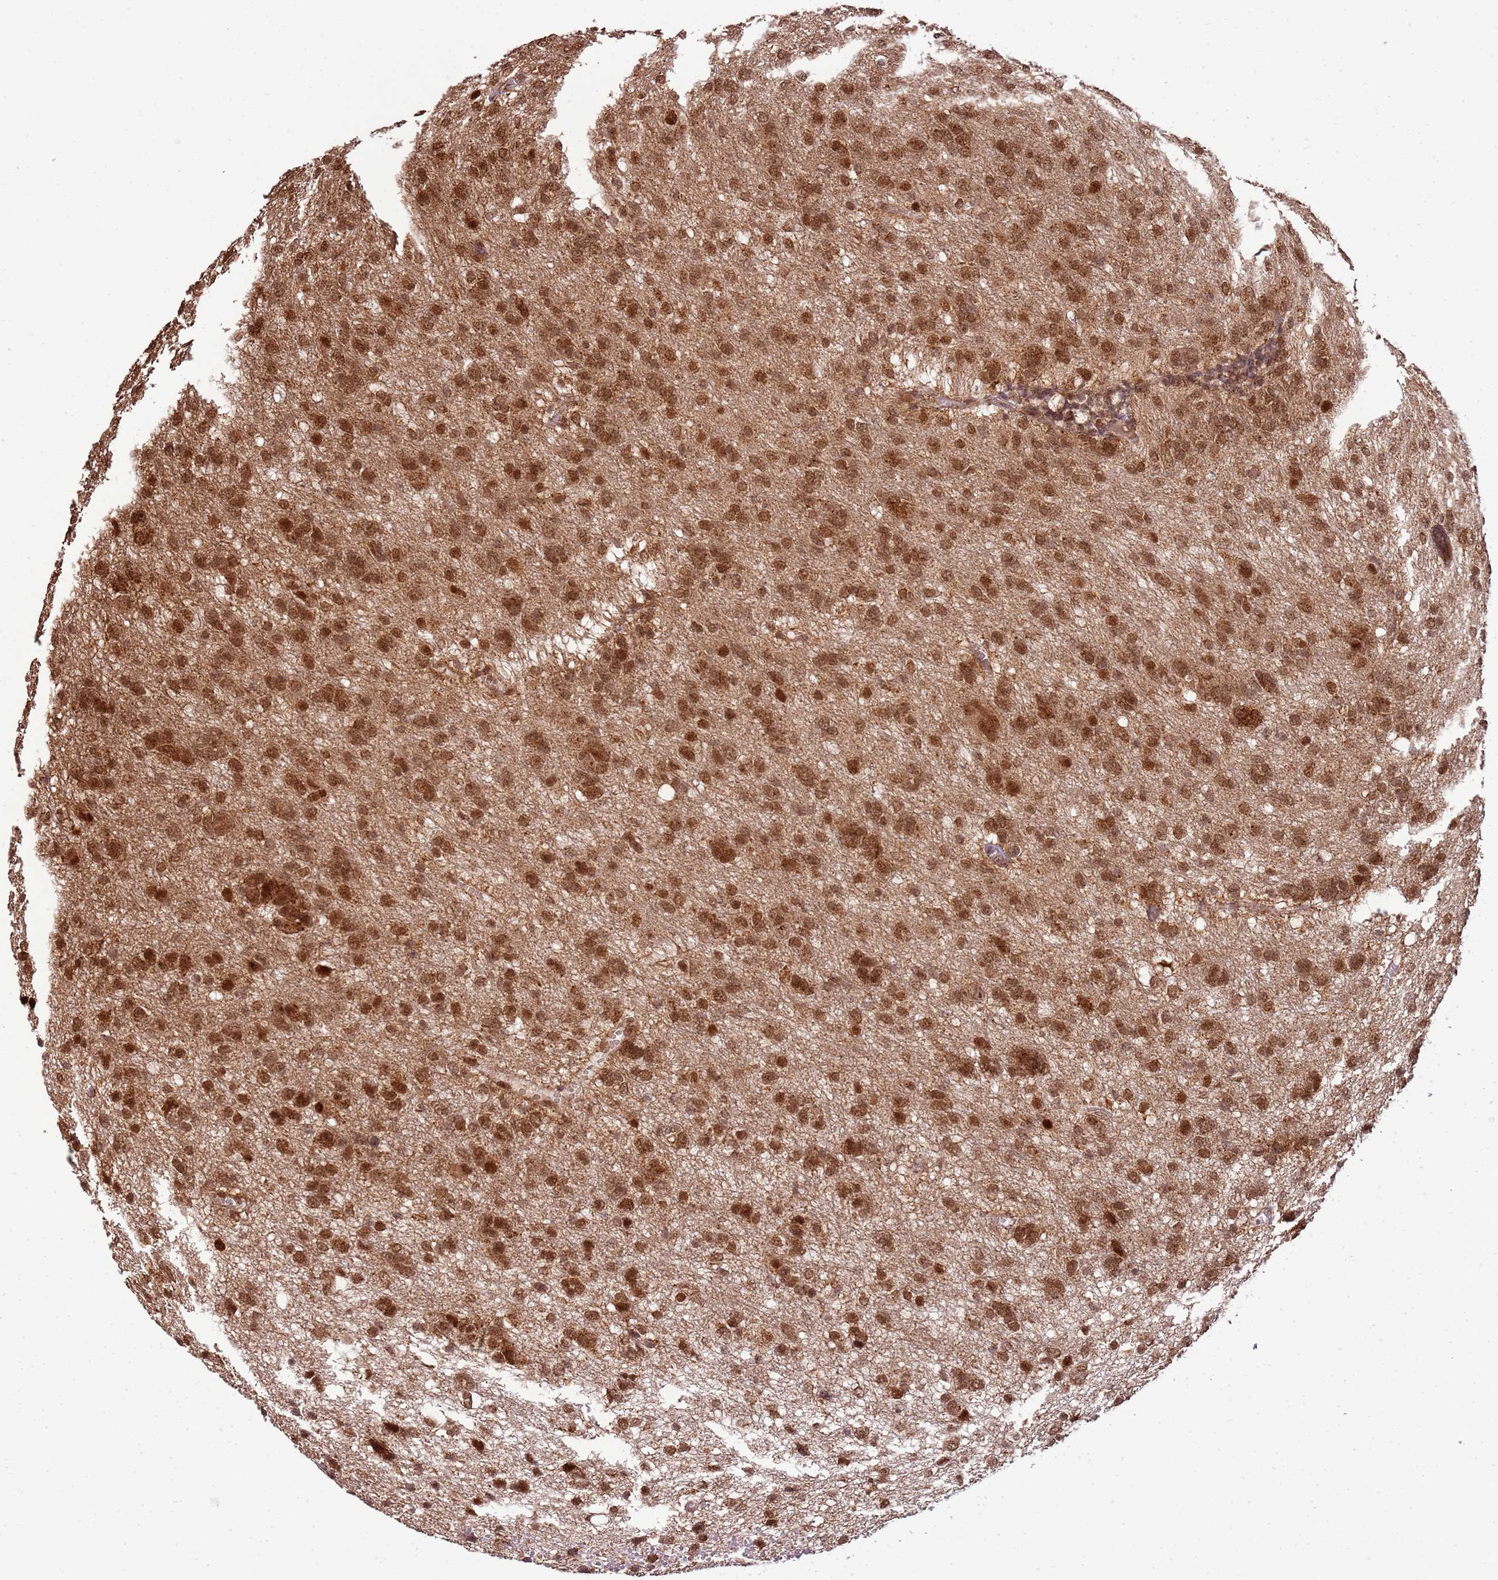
{"staining": {"intensity": "moderate", "quantity": ">75%", "location": "cytoplasmic/membranous,nuclear"}, "tissue": "glioma", "cell_type": "Tumor cells", "image_type": "cancer", "snomed": [{"axis": "morphology", "description": "Glioma, malignant, High grade"}, {"axis": "topography", "description": "Brain"}], "caption": "Protein staining demonstrates moderate cytoplasmic/membranous and nuclear positivity in about >75% of tumor cells in glioma. The staining is performed using DAB brown chromogen to label protein expression. The nuclei are counter-stained blue using hematoxylin.", "gene": "PEX14", "patient": {"sex": "female", "age": 59}}